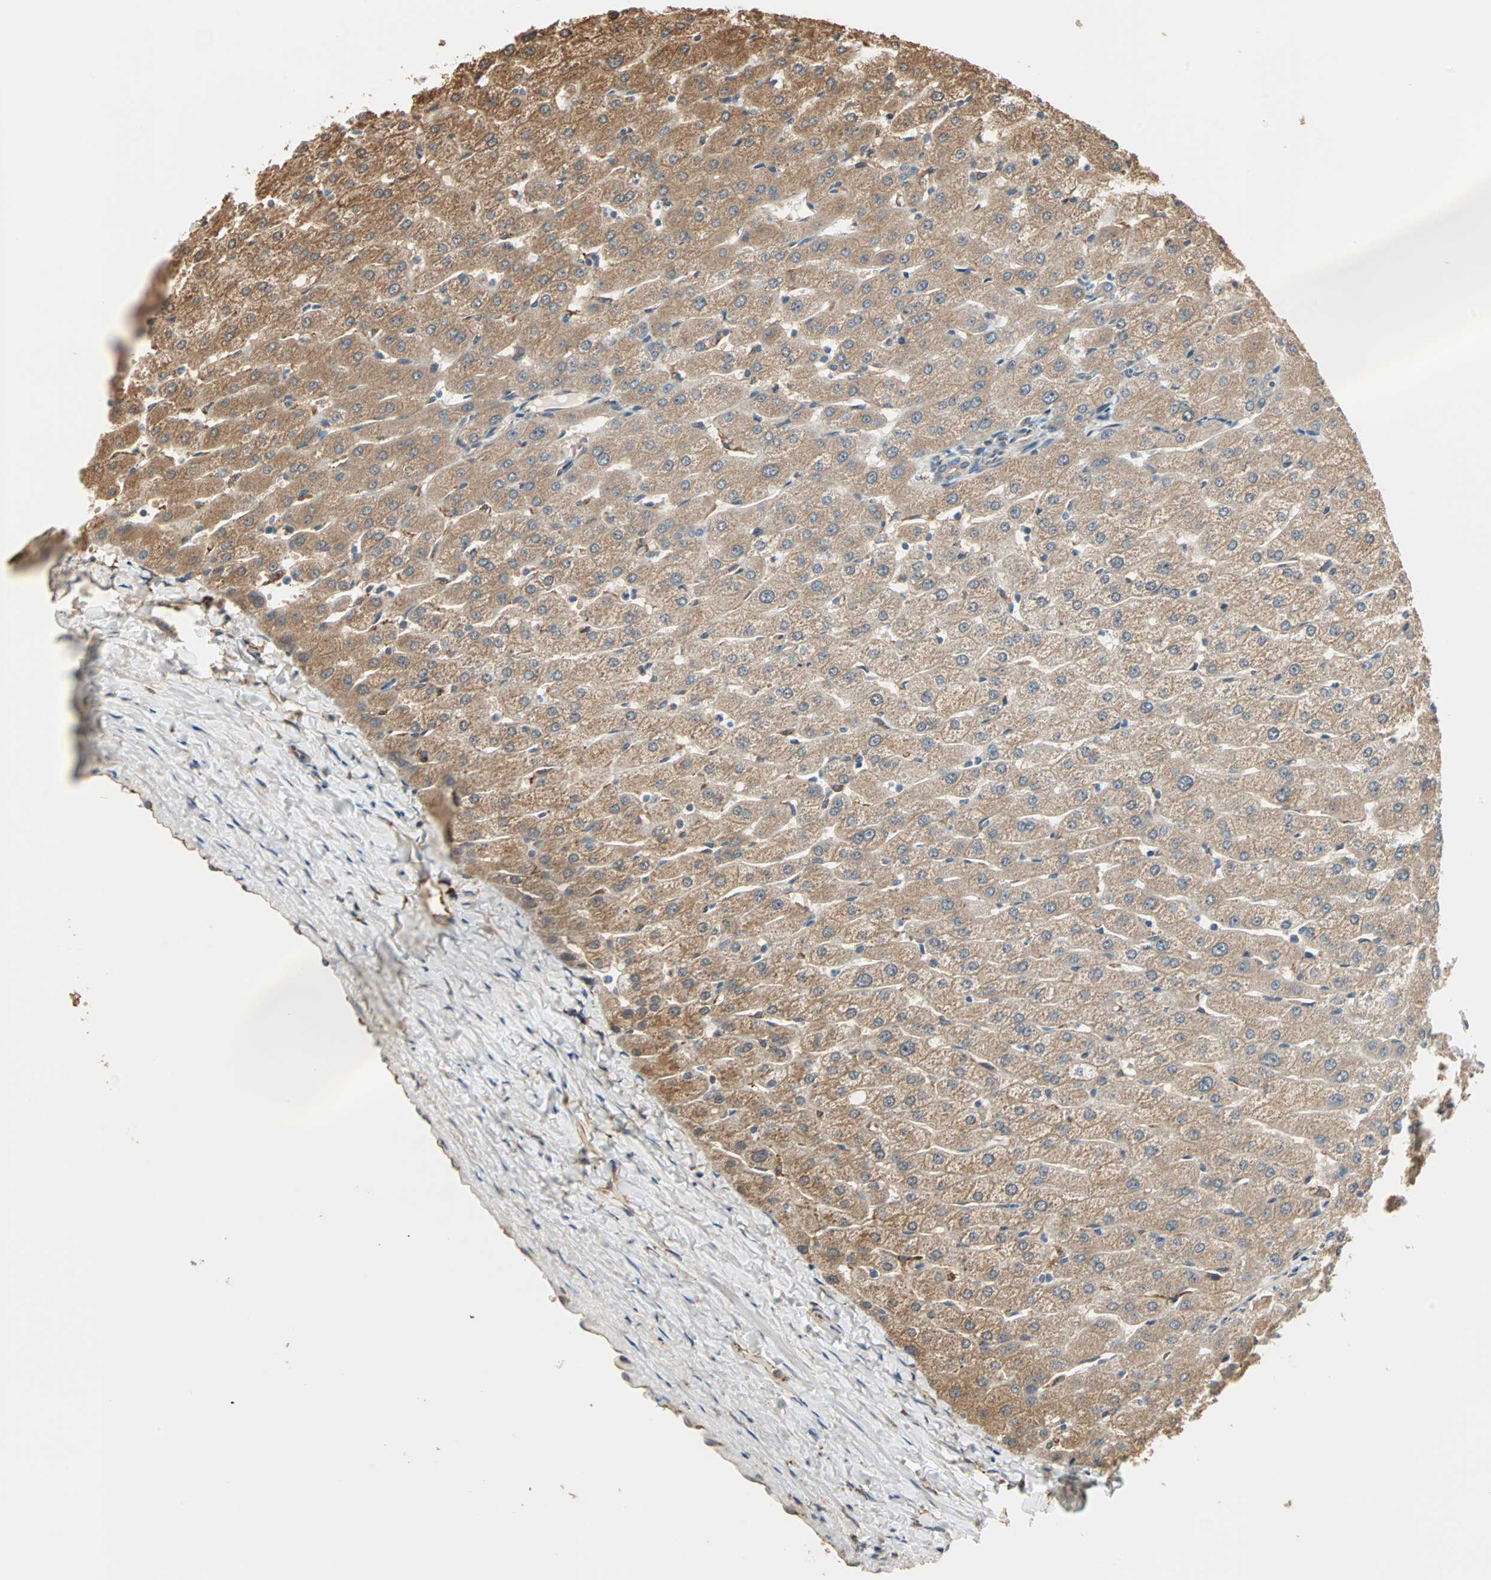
{"staining": {"intensity": "moderate", "quantity": ">75%", "location": "cytoplasmic/membranous"}, "tissue": "liver", "cell_type": "Cholangiocytes", "image_type": "normal", "snomed": [{"axis": "morphology", "description": "Normal tissue, NOS"}, {"axis": "morphology", "description": "Fibrosis, NOS"}, {"axis": "topography", "description": "Liver"}], "caption": "Immunohistochemical staining of normal liver reveals moderate cytoplasmic/membranous protein expression in about >75% of cholangiocytes.", "gene": "P4HA1", "patient": {"sex": "female", "age": 29}}